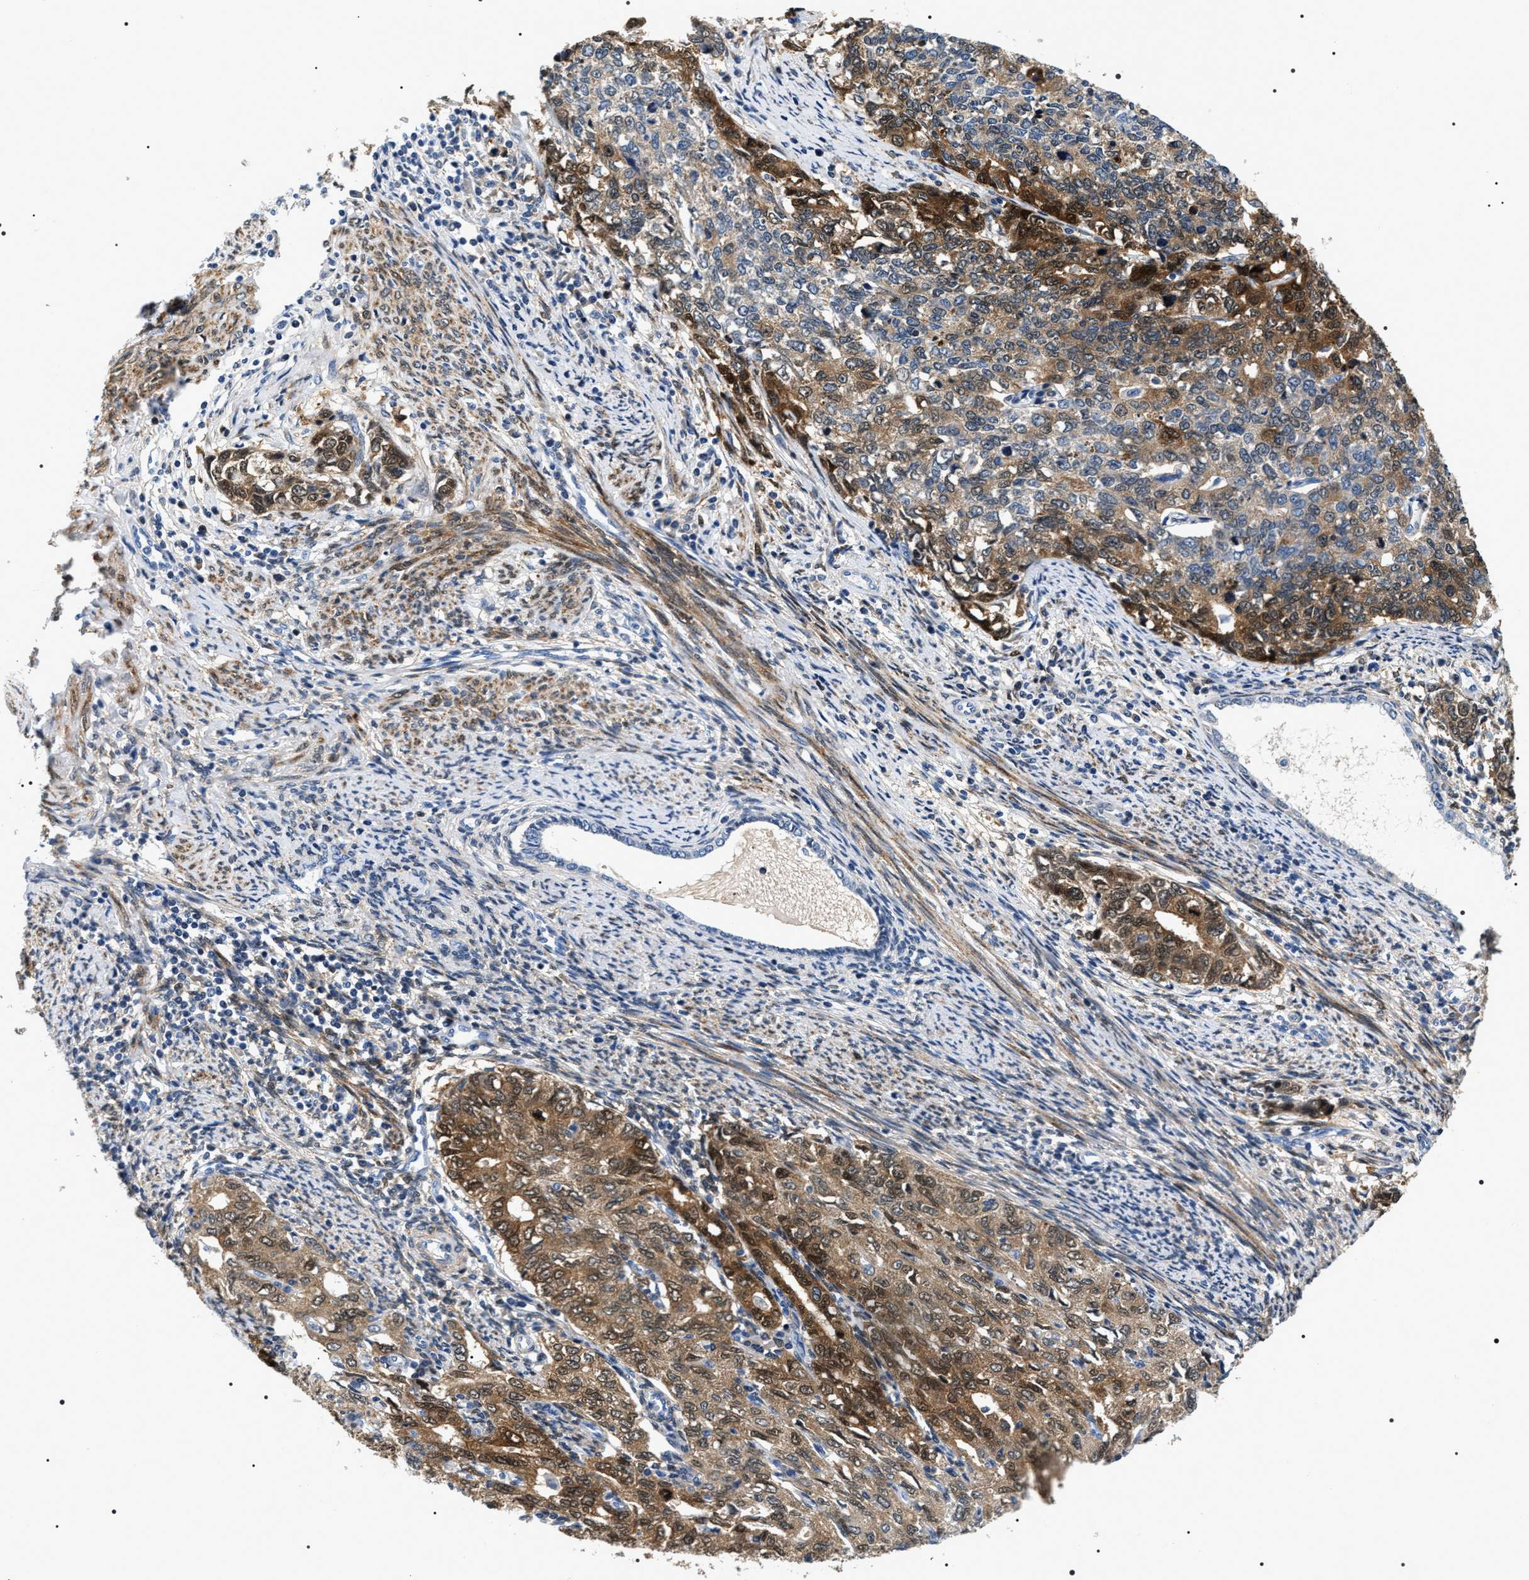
{"staining": {"intensity": "moderate", "quantity": ">75%", "location": "cytoplasmic/membranous"}, "tissue": "cervical cancer", "cell_type": "Tumor cells", "image_type": "cancer", "snomed": [{"axis": "morphology", "description": "Squamous cell carcinoma, NOS"}, {"axis": "topography", "description": "Cervix"}], "caption": "Protein staining by immunohistochemistry displays moderate cytoplasmic/membranous staining in approximately >75% of tumor cells in cervical cancer (squamous cell carcinoma).", "gene": "BAG2", "patient": {"sex": "female", "age": 63}}